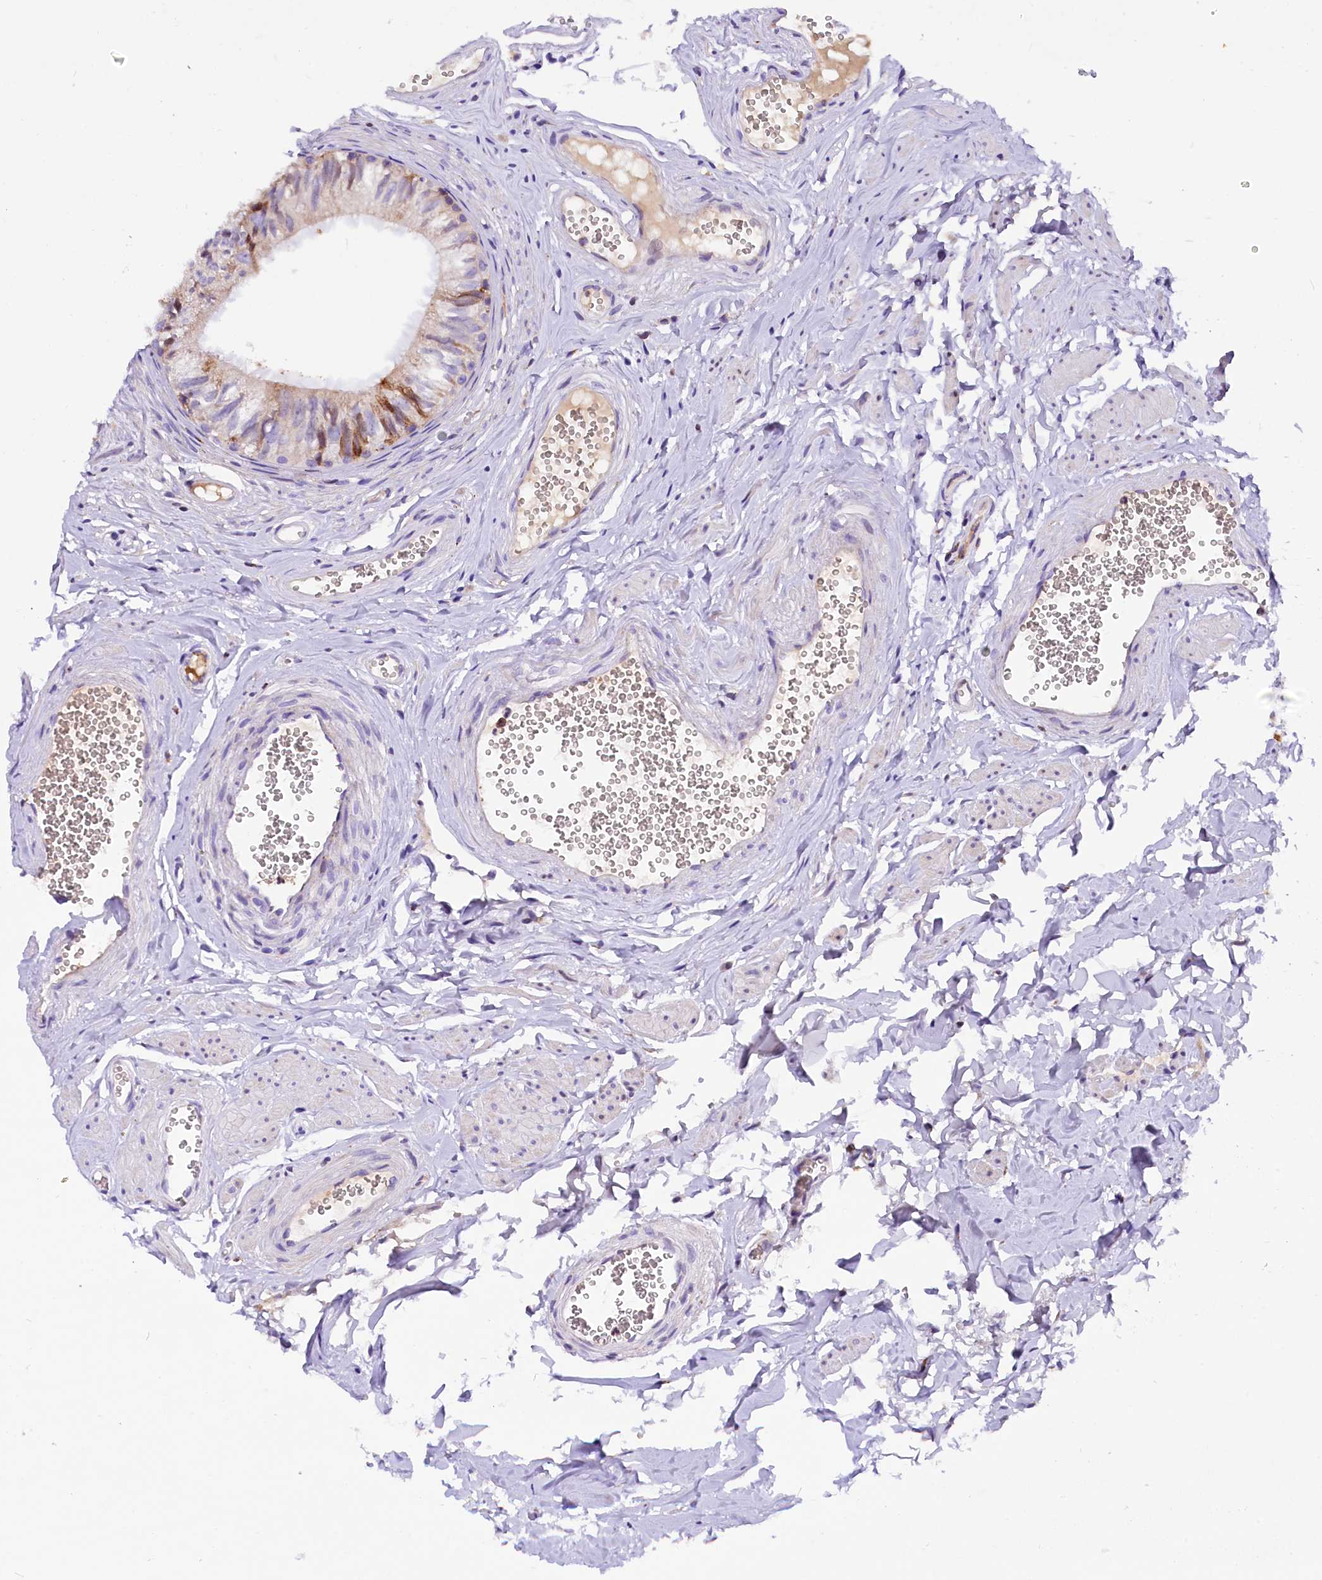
{"staining": {"intensity": "moderate", "quantity": "25%-75%", "location": "cytoplasmic/membranous"}, "tissue": "epididymis", "cell_type": "Glandular cells", "image_type": "normal", "snomed": [{"axis": "morphology", "description": "Normal tissue, NOS"}, {"axis": "topography", "description": "Epididymis"}], "caption": "Immunohistochemical staining of unremarkable epididymis displays moderate cytoplasmic/membranous protein staining in approximately 25%-75% of glandular cells. The staining was performed using DAB to visualize the protein expression in brown, while the nuclei were stained in blue with hematoxylin (Magnification: 20x).", "gene": "CMTR2", "patient": {"sex": "male", "age": 36}}